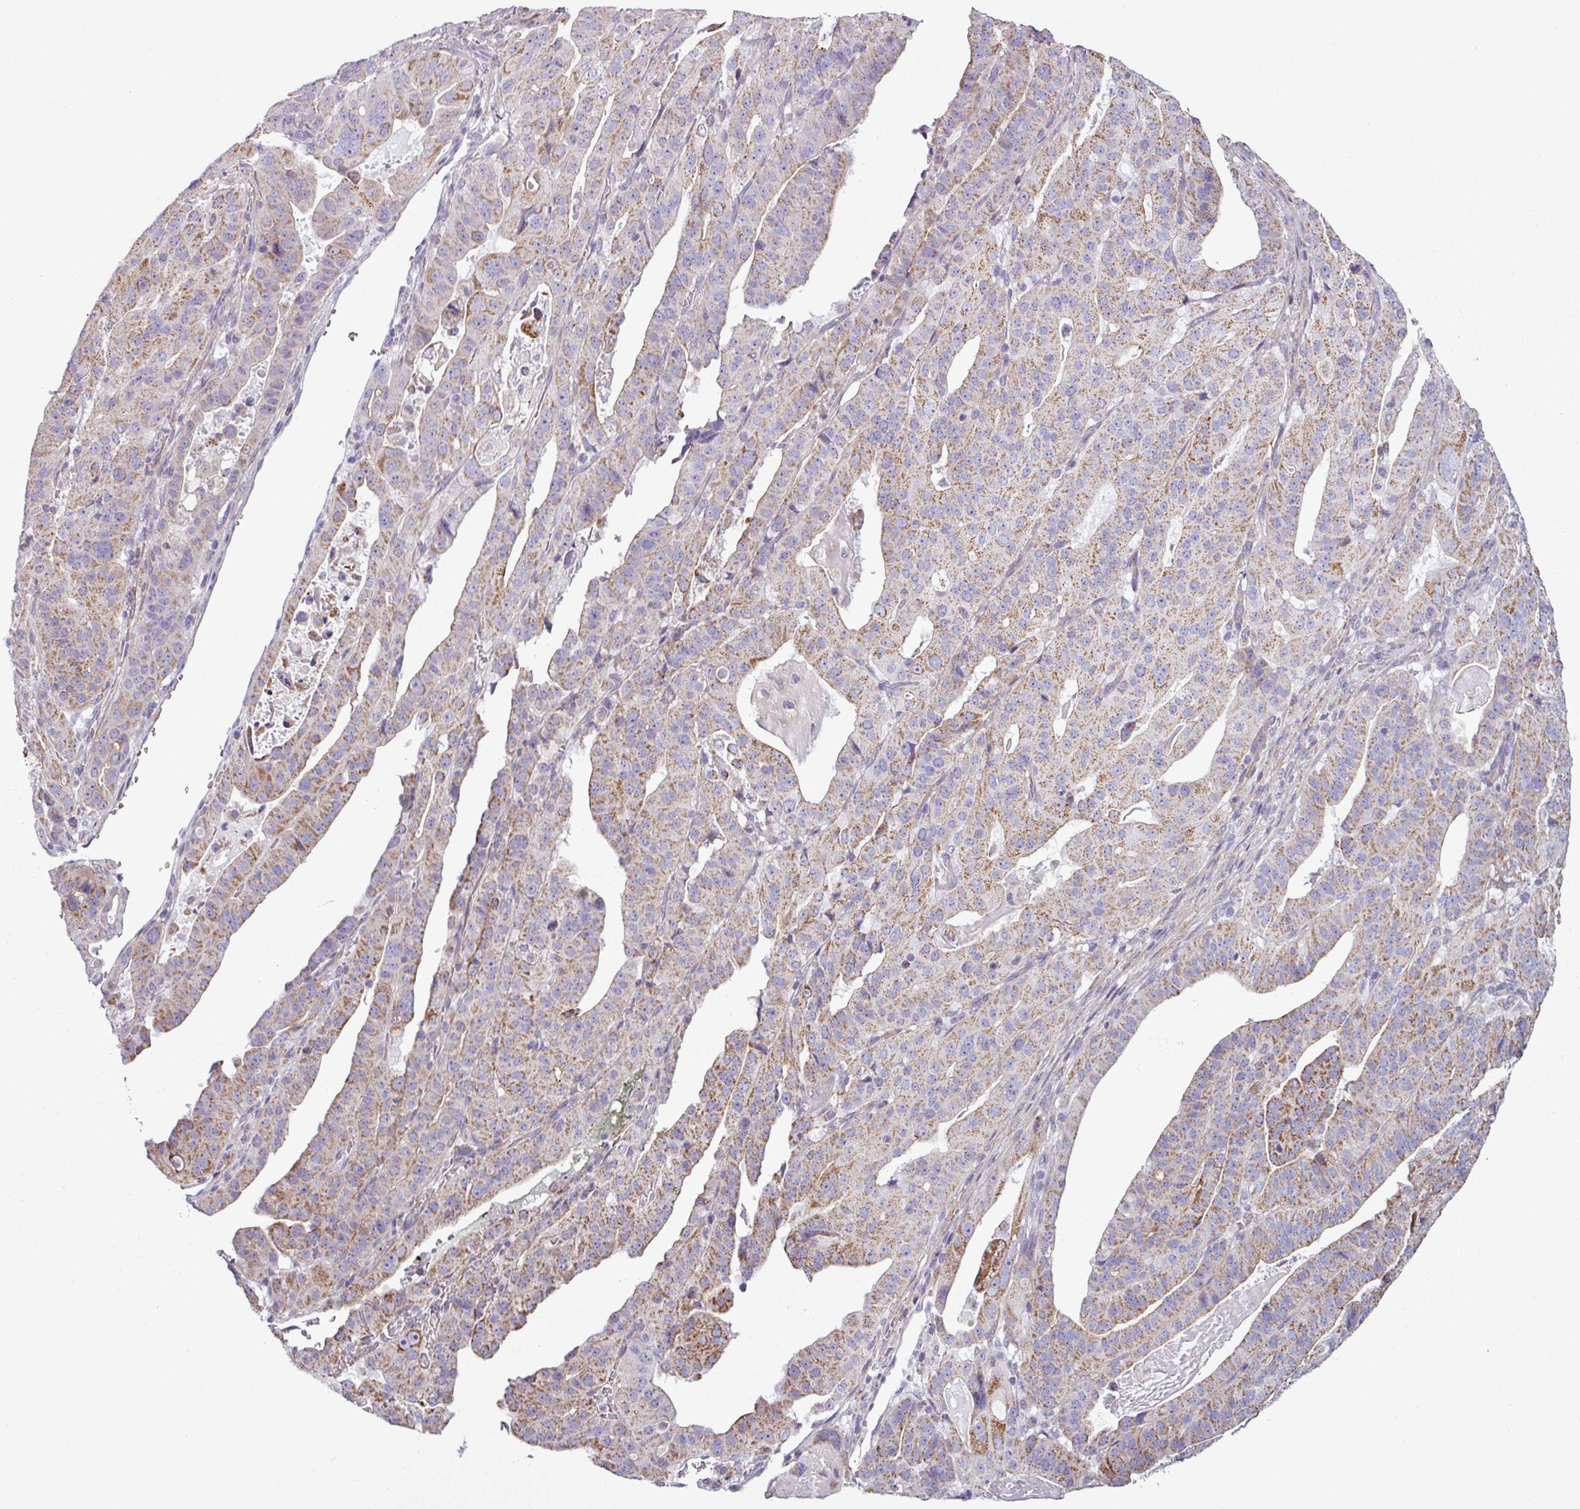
{"staining": {"intensity": "moderate", "quantity": "25%-75%", "location": "cytoplasmic/membranous"}, "tissue": "stomach cancer", "cell_type": "Tumor cells", "image_type": "cancer", "snomed": [{"axis": "morphology", "description": "Adenocarcinoma, NOS"}, {"axis": "topography", "description": "Stomach"}], "caption": "Tumor cells display moderate cytoplasmic/membranous positivity in about 25%-75% of cells in adenocarcinoma (stomach).", "gene": "BTN2A2", "patient": {"sex": "male", "age": 48}}